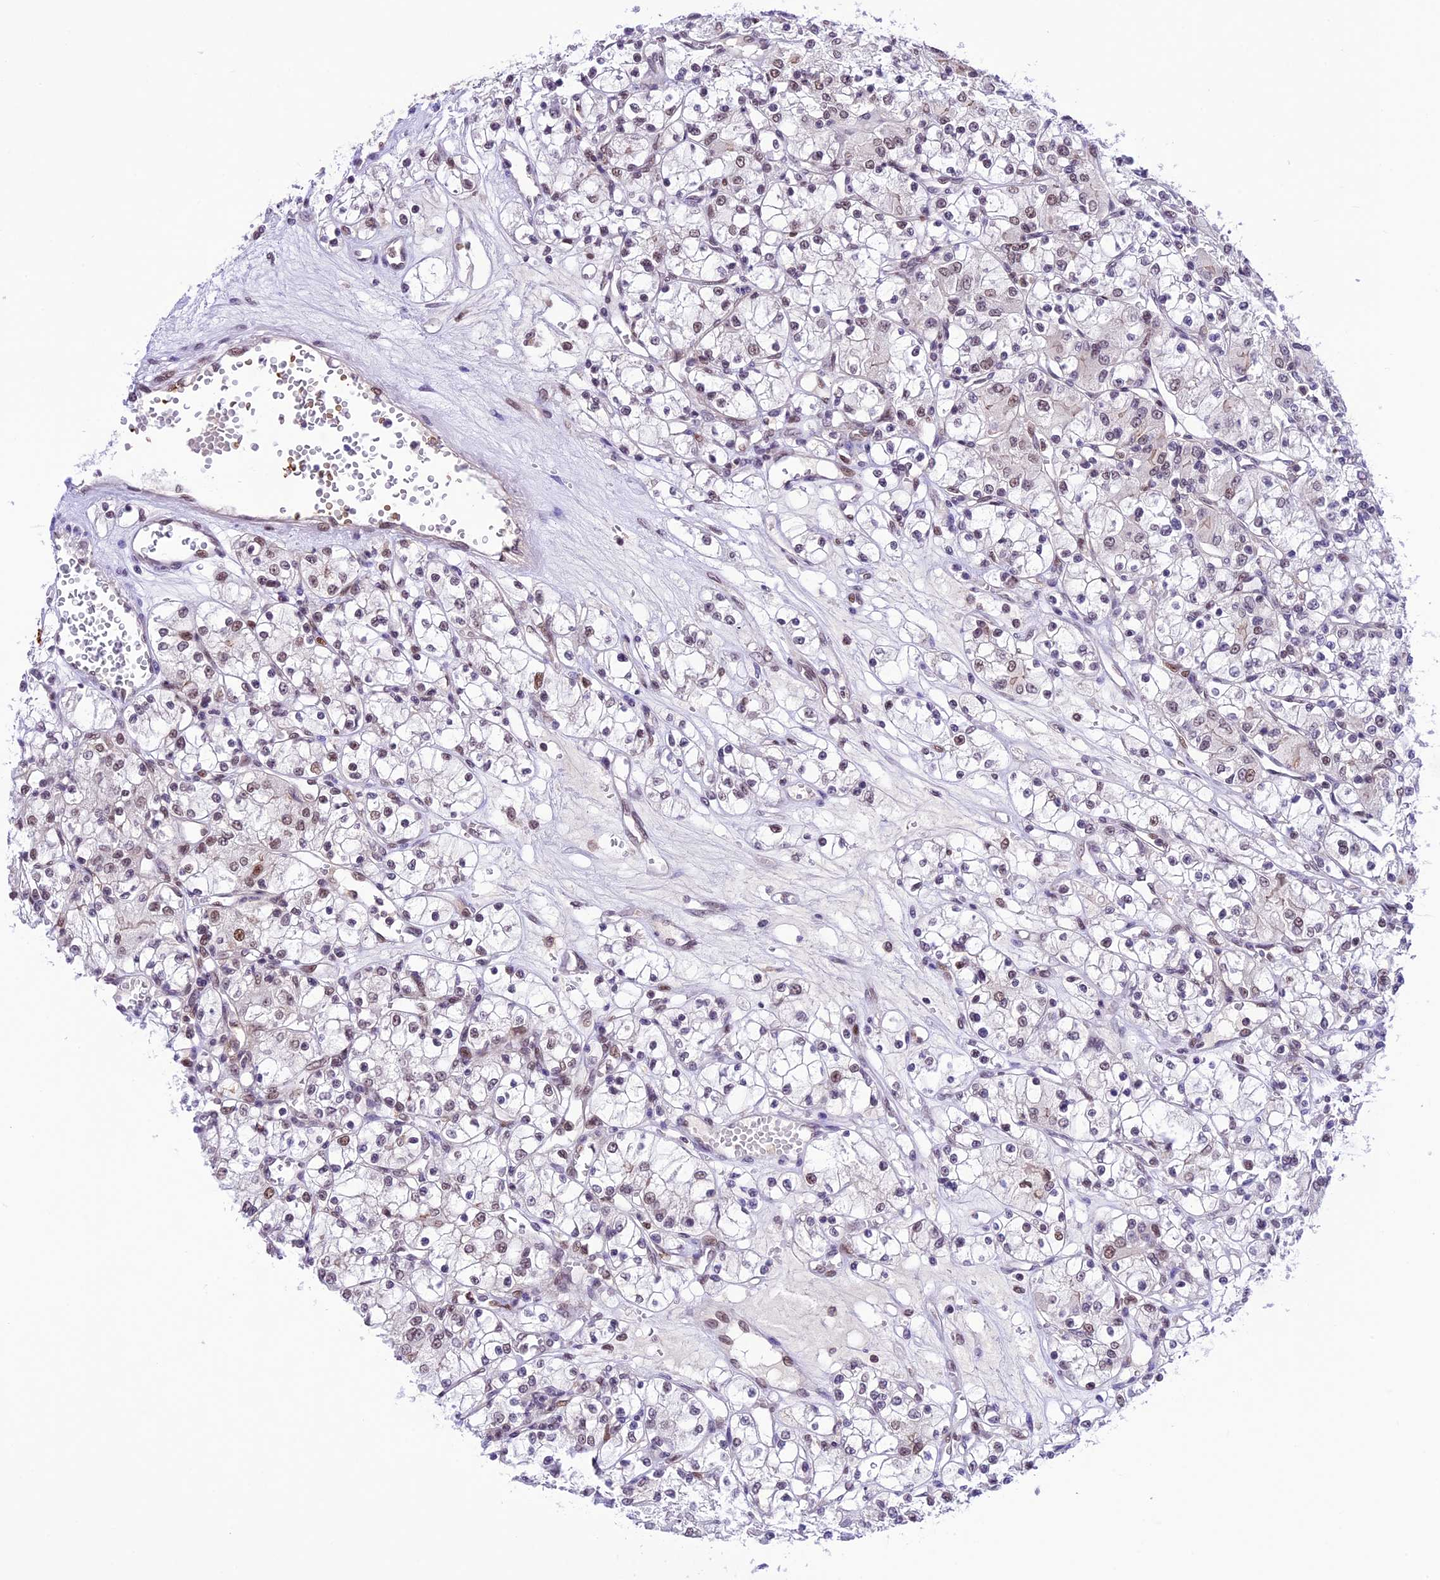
{"staining": {"intensity": "weak", "quantity": "<25%", "location": "nuclear"}, "tissue": "renal cancer", "cell_type": "Tumor cells", "image_type": "cancer", "snomed": [{"axis": "morphology", "description": "Adenocarcinoma, NOS"}, {"axis": "topography", "description": "Kidney"}], "caption": "Immunohistochemical staining of human renal cancer reveals no significant positivity in tumor cells.", "gene": "SHKBP1", "patient": {"sex": "female", "age": 59}}